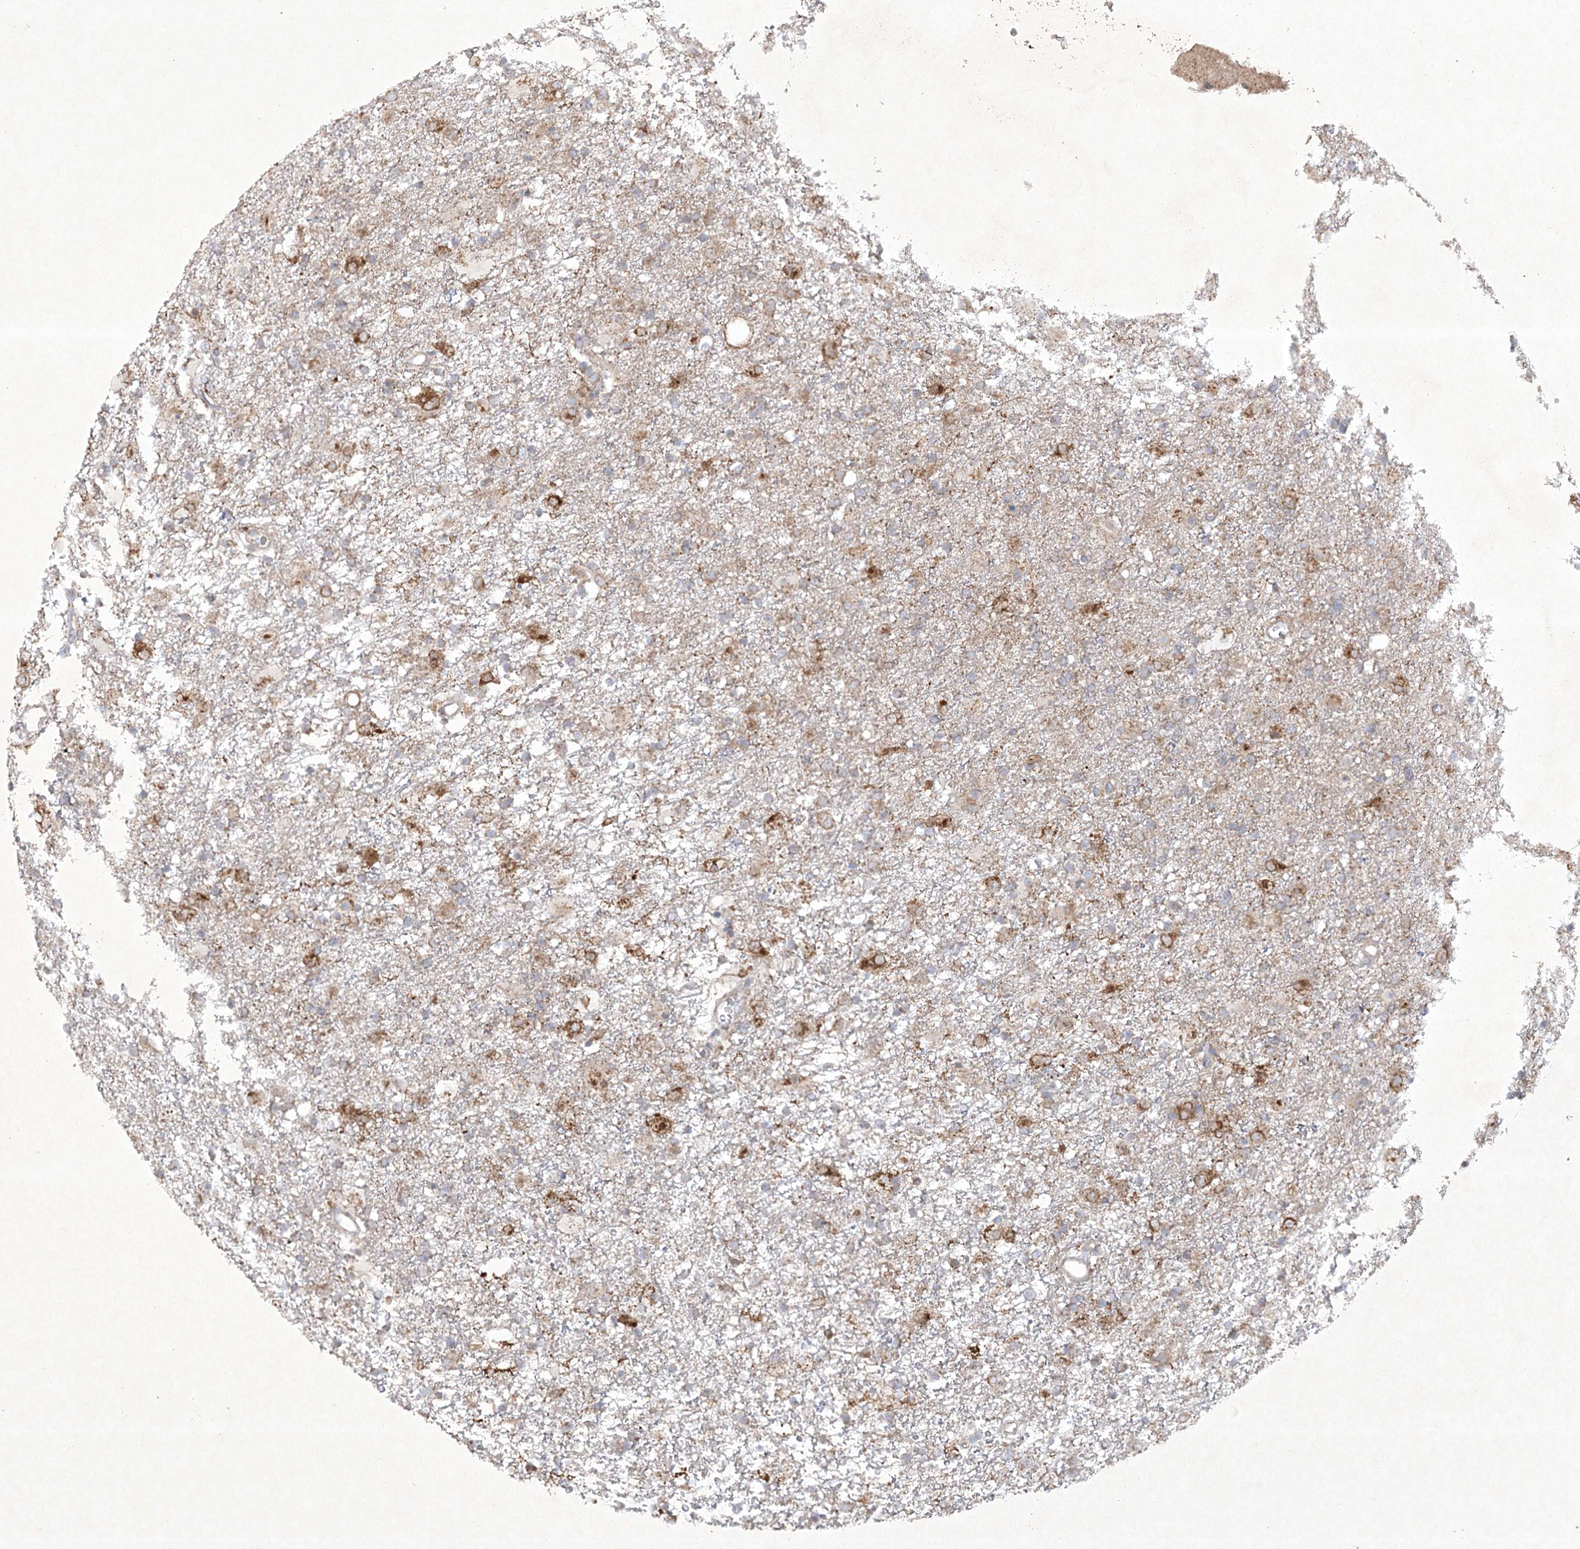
{"staining": {"intensity": "weak", "quantity": "25%-75%", "location": "cytoplasmic/membranous"}, "tissue": "glioma", "cell_type": "Tumor cells", "image_type": "cancer", "snomed": [{"axis": "morphology", "description": "Glioma, malignant, Low grade"}, {"axis": "topography", "description": "Brain"}], "caption": "The histopathology image reveals staining of low-grade glioma (malignant), revealing weak cytoplasmic/membranous protein expression (brown color) within tumor cells.", "gene": "TRAF3IP1", "patient": {"sex": "male", "age": 65}}